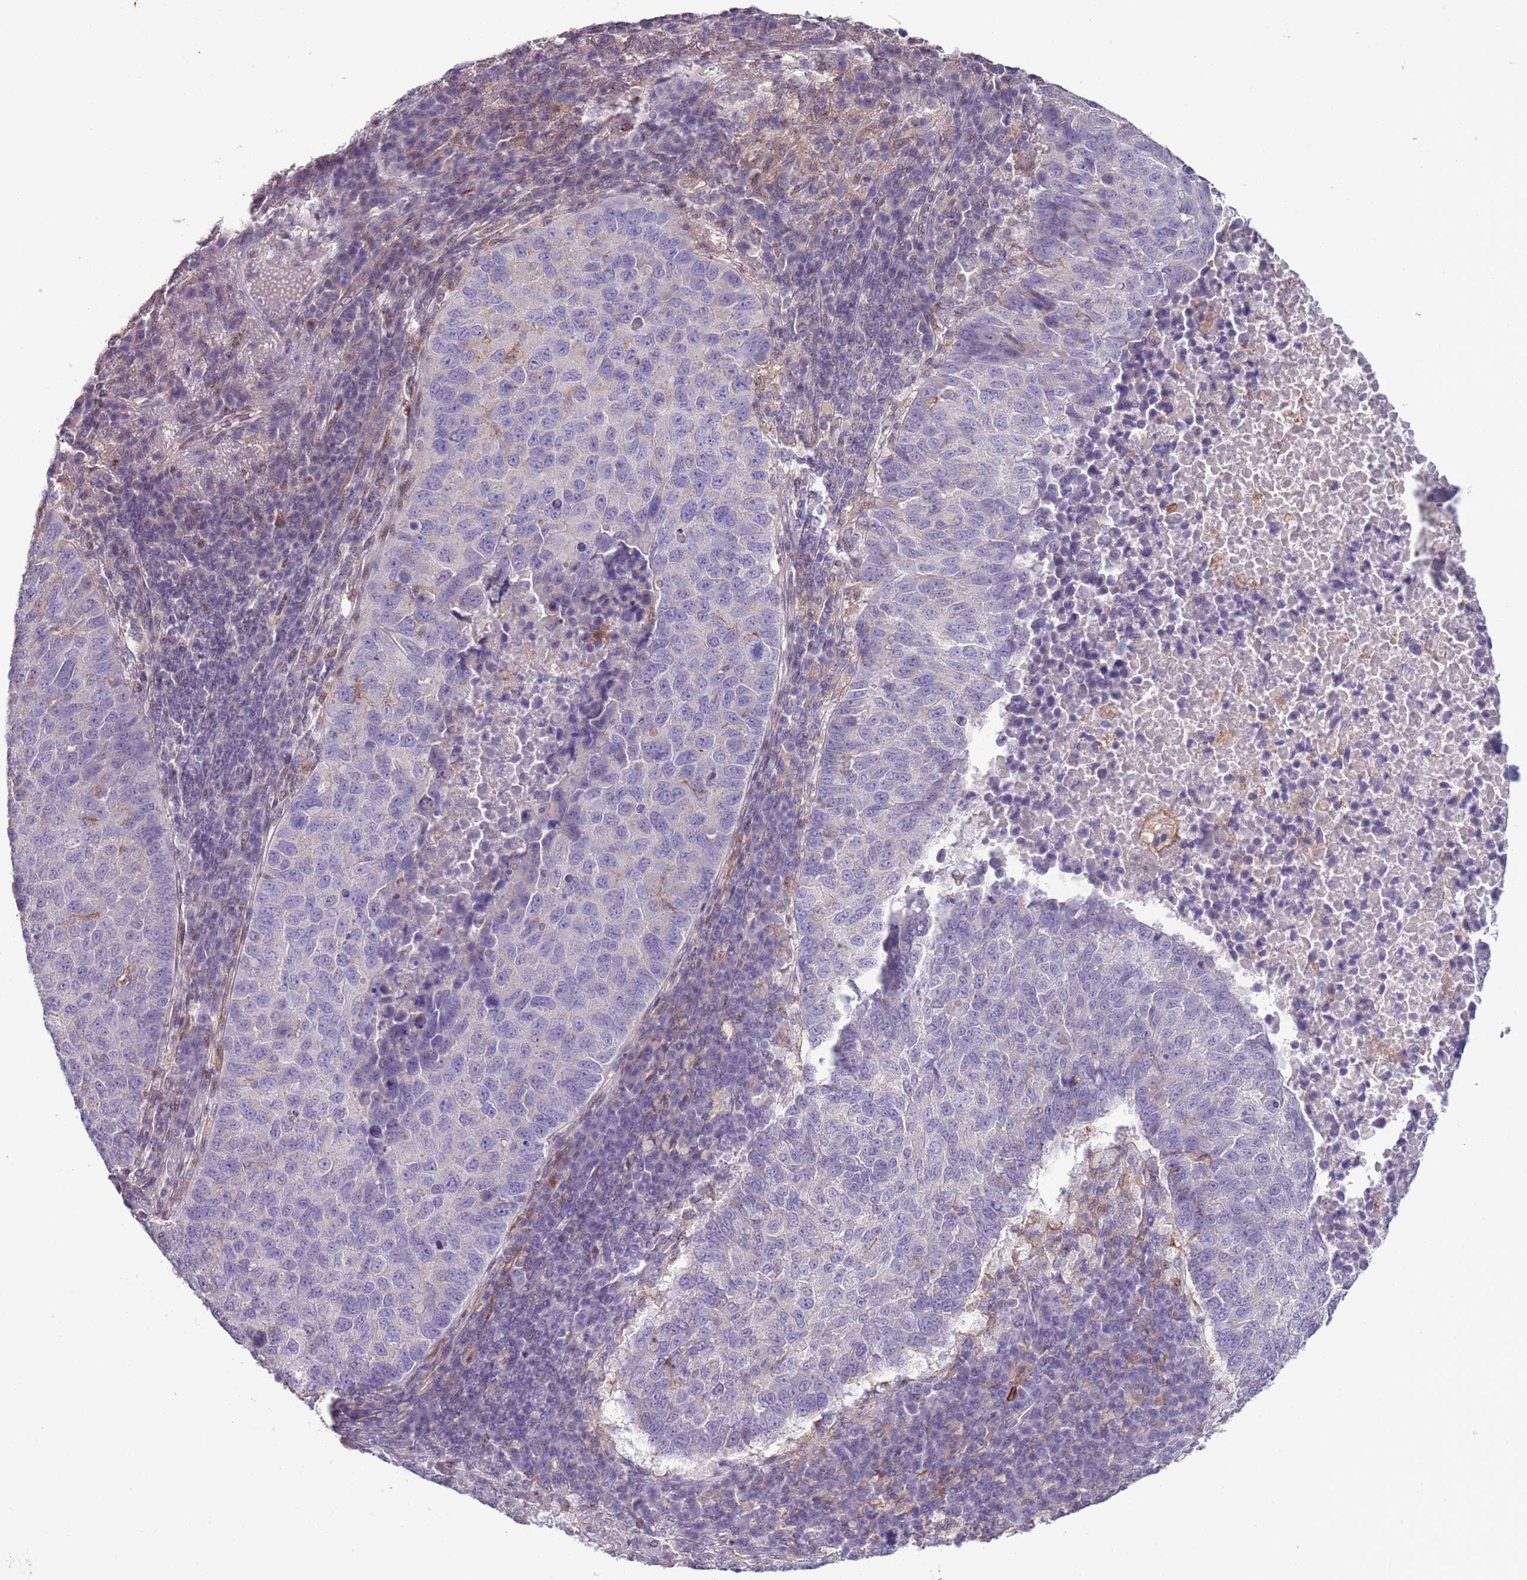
{"staining": {"intensity": "negative", "quantity": "none", "location": "none"}, "tissue": "lung cancer", "cell_type": "Tumor cells", "image_type": "cancer", "snomed": [{"axis": "morphology", "description": "Squamous cell carcinoma, NOS"}, {"axis": "topography", "description": "Lung"}], "caption": "Immunohistochemistry histopathology image of neoplastic tissue: human lung cancer (squamous cell carcinoma) stained with DAB (3,3'-diaminobenzidine) displays no significant protein staining in tumor cells.", "gene": "CAPN9", "patient": {"sex": "male", "age": 73}}